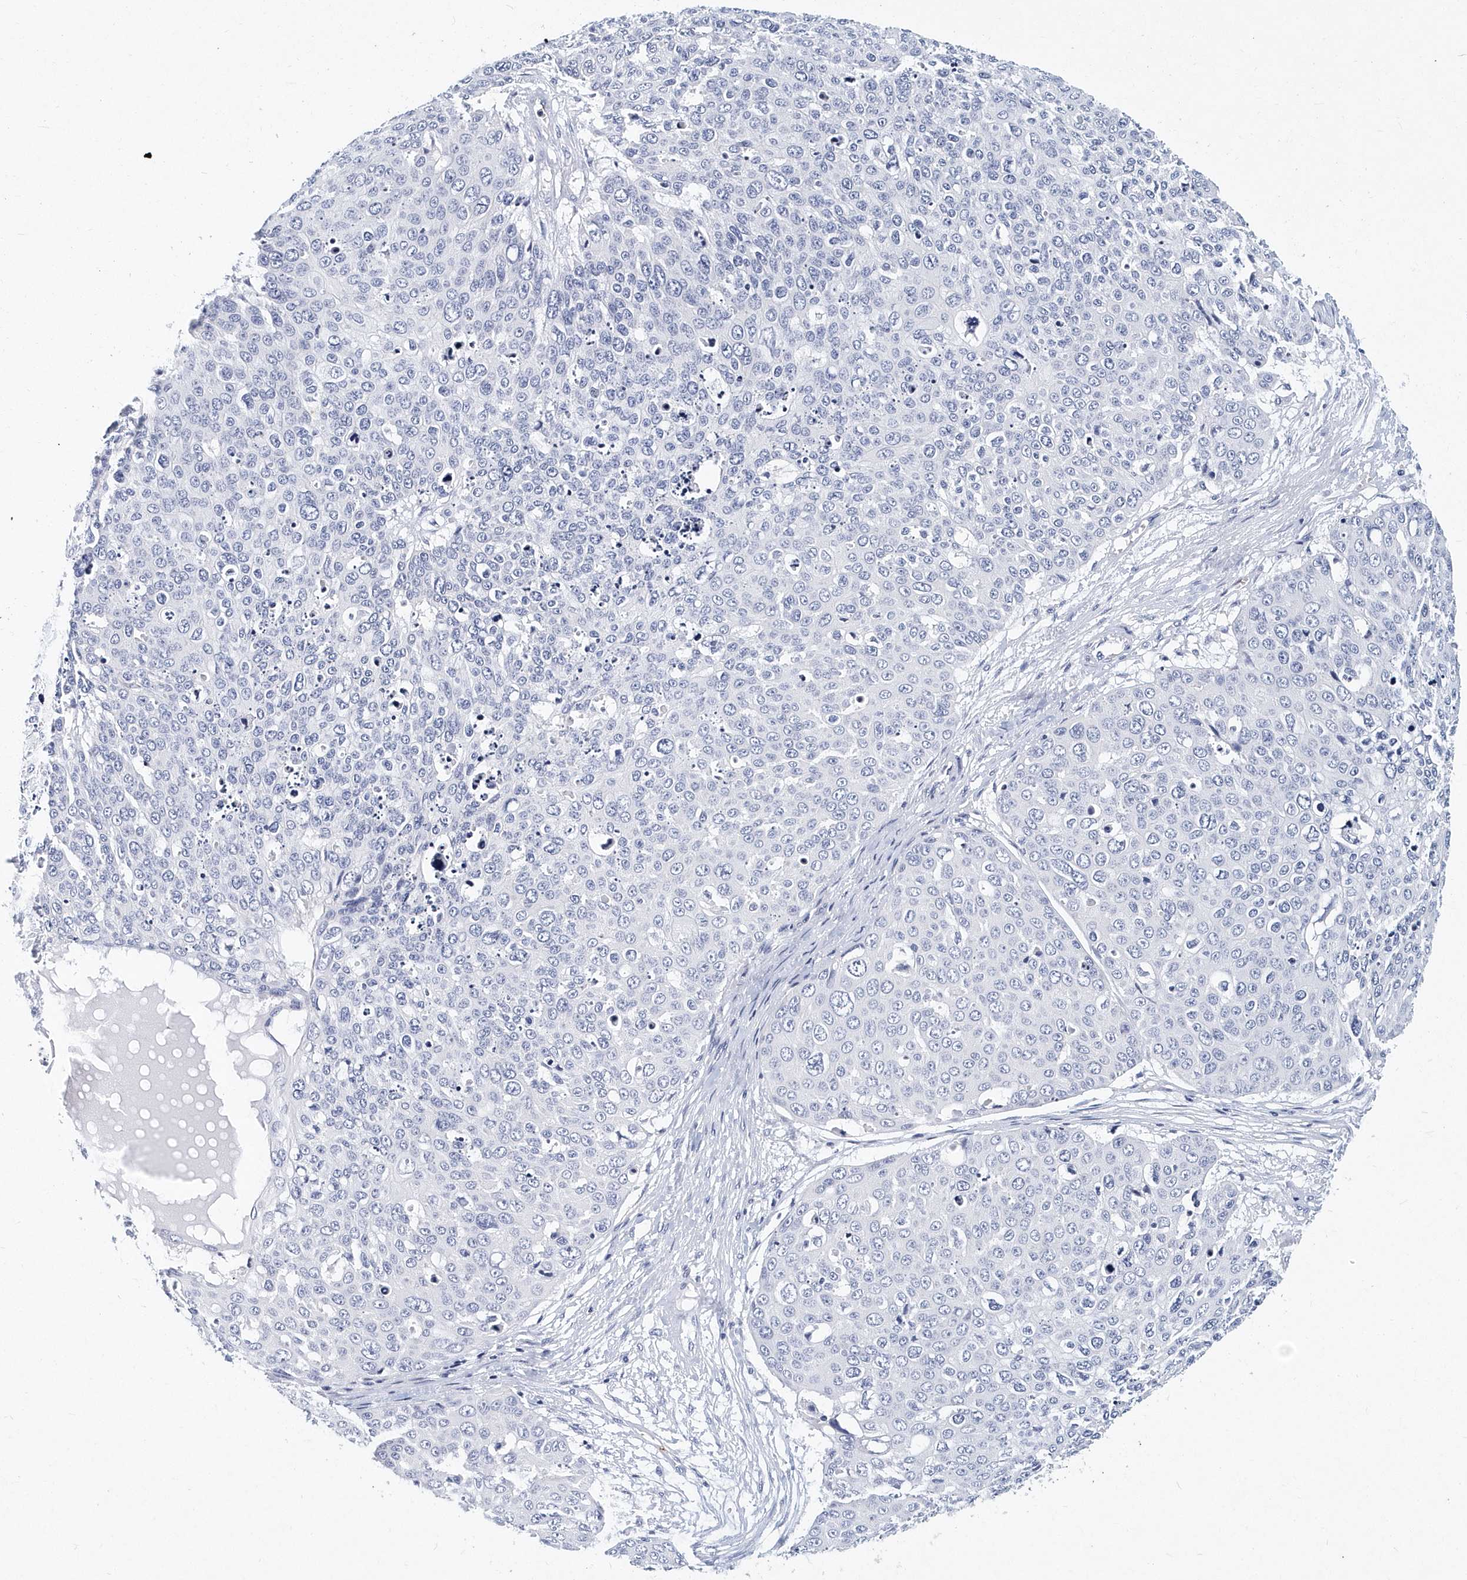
{"staining": {"intensity": "negative", "quantity": "none", "location": "none"}, "tissue": "skin cancer", "cell_type": "Tumor cells", "image_type": "cancer", "snomed": [{"axis": "morphology", "description": "Squamous cell carcinoma, NOS"}, {"axis": "topography", "description": "Skin"}], "caption": "This image is of skin cancer stained with immunohistochemistry (IHC) to label a protein in brown with the nuclei are counter-stained blue. There is no expression in tumor cells. The staining is performed using DAB (3,3'-diaminobenzidine) brown chromogen with nuclei counter-stained in using hematoxylin.", "gene": "ITGA2B", "patient": {"sex": "male", "age": 71}}